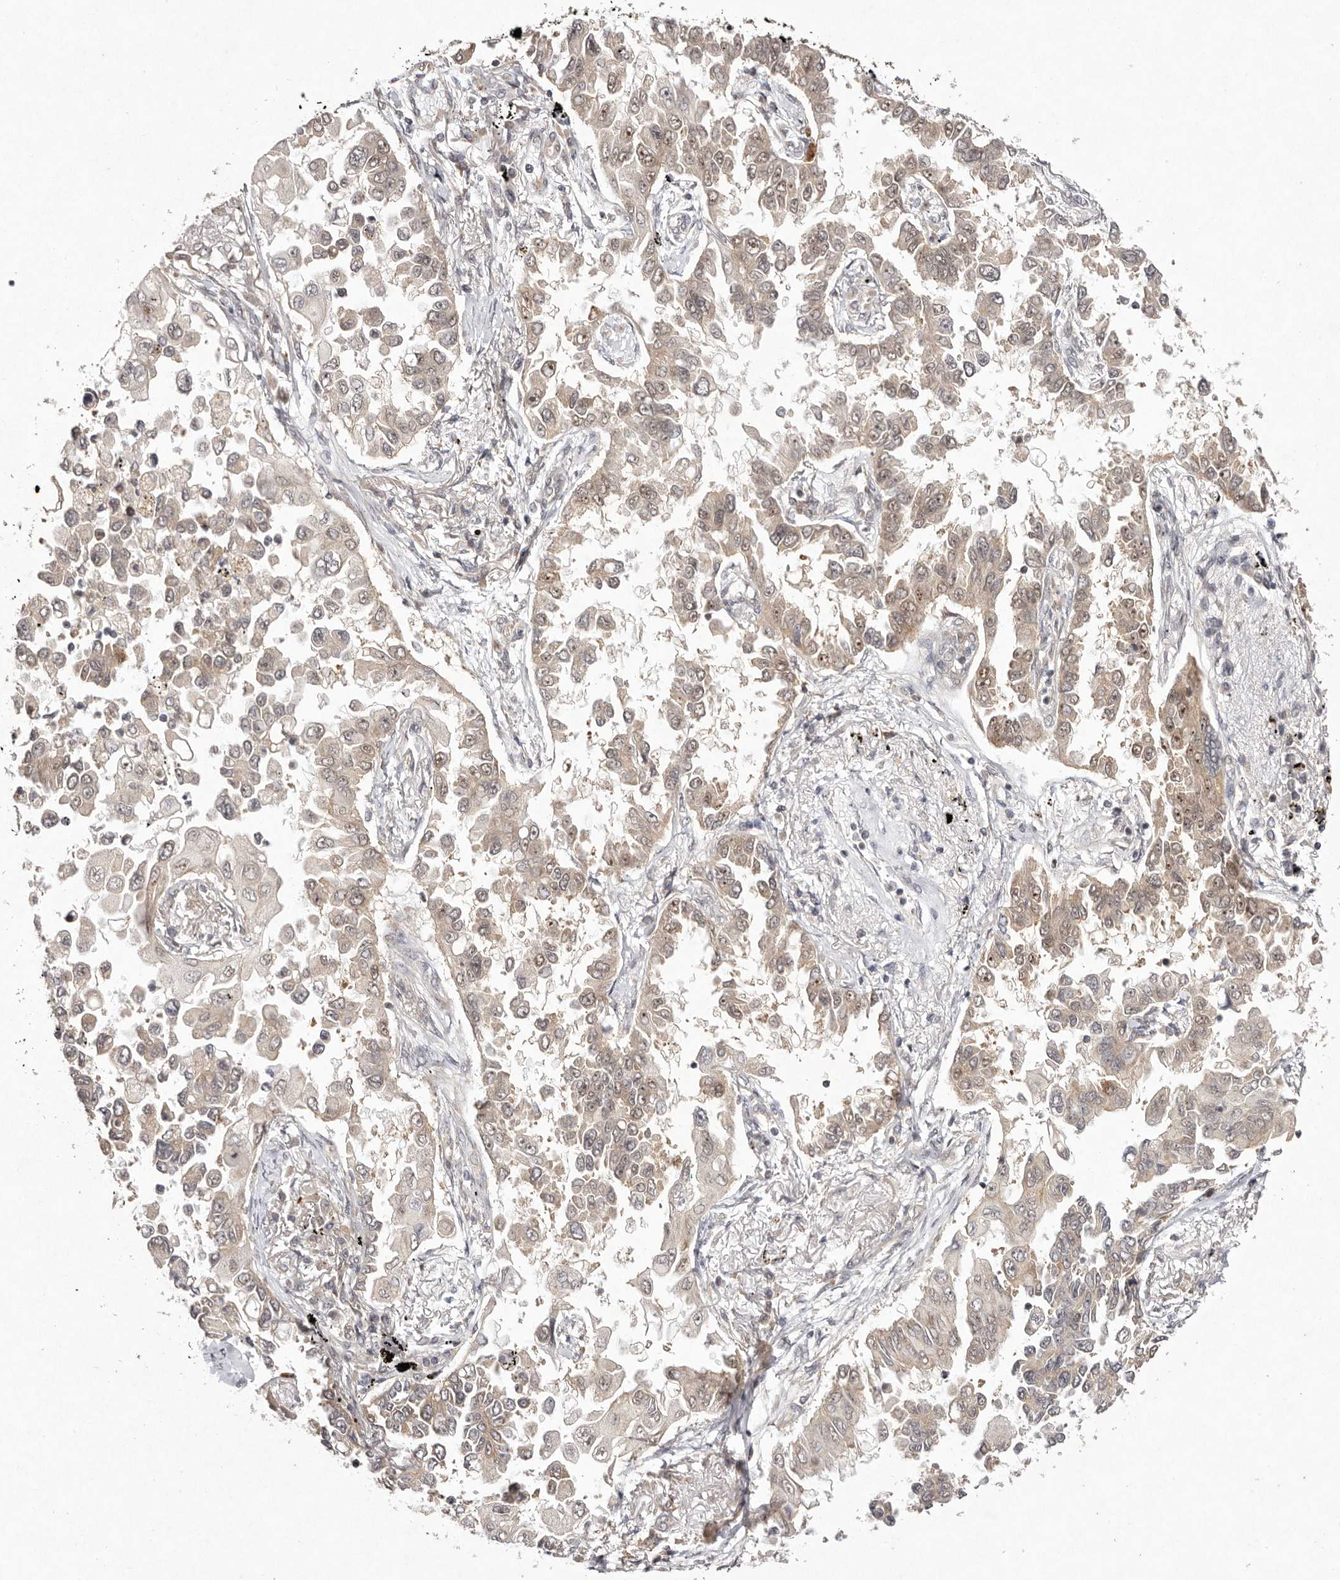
{"staining": {"intensity": "weak", "quantity": ">75%", "location": "cytoplasmic/membranous,nuclear"}, "tissue": "lung cancer", "cell_type": "Tumor cells", "image_type": "cancer", "snomed": [{"axis": "morphology", "description": "Adenocarcinoma, NOS"}, {"axis": "topography", "description": "Lung"}], "caption": "Brown immunohistochemical staining in lung adenocarcinoma shows weak cytoplasmic/membranous and nuclear staining in approximately >75% of tumor cells. (IHC, brightfield microscopy, high magnification).", "gene": "BUD31", "patient": {"sex": "female", "age": 67}}